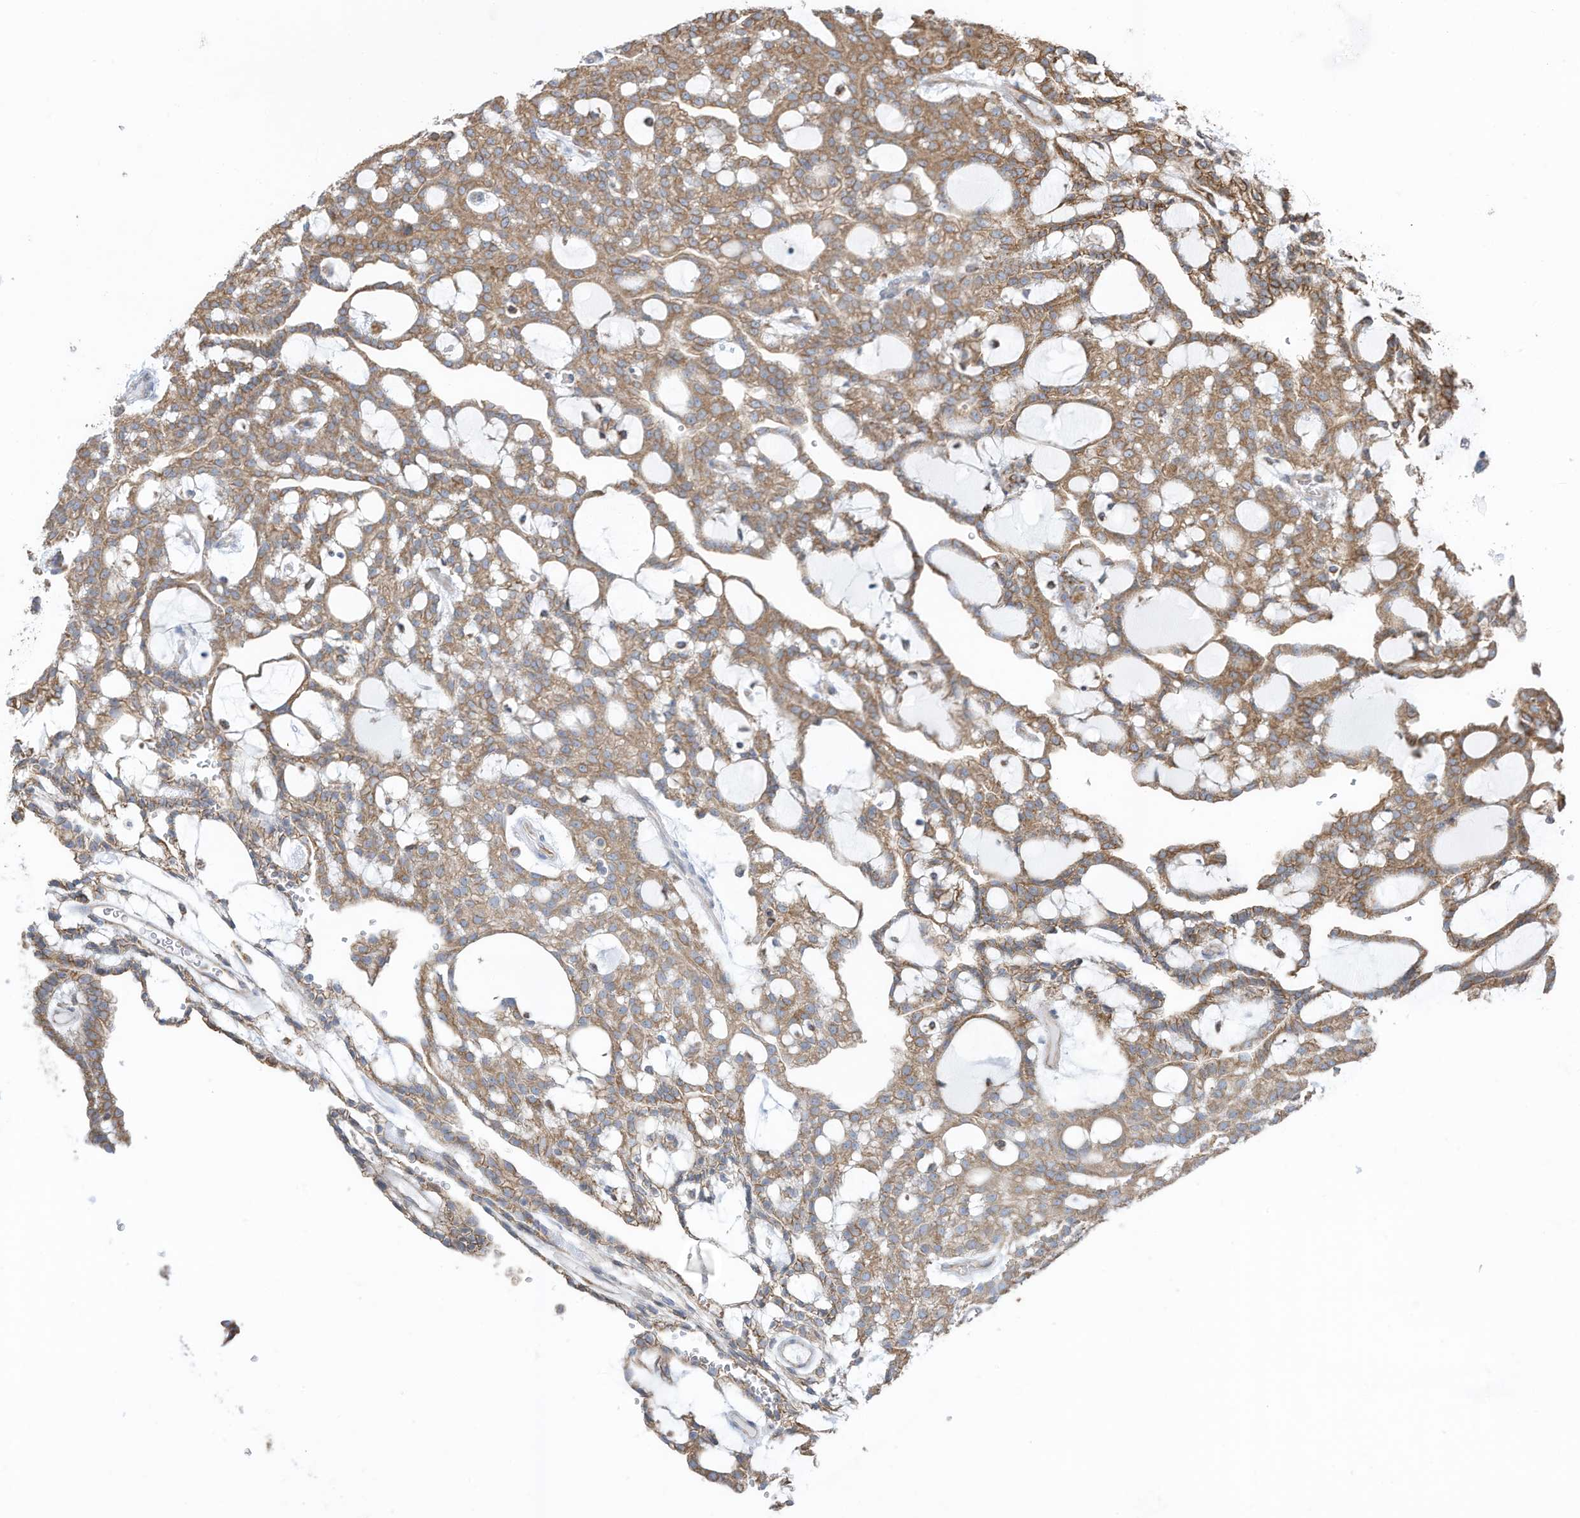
{"staining": {"intensity": "moderate", "quantity": ">75%", "location": "cytoplasmic/membranous"}, "tissue": "renal cancer", "cell_type": "Tumor cells", "image_type": "cancer", "snomed": [{"axis": "morphology", "description": "Adenocarcinoma, NOS"}, {"axis": "topography", "description": "Kidney"}], "caption": "Protein staining displays moderate cytoplasmic/membranous positivity in about >75% of tumor cells in adenocarcinoma (renal).", "gene": "ZNF354C", "patient": {"sex": "male", "age": 63}}